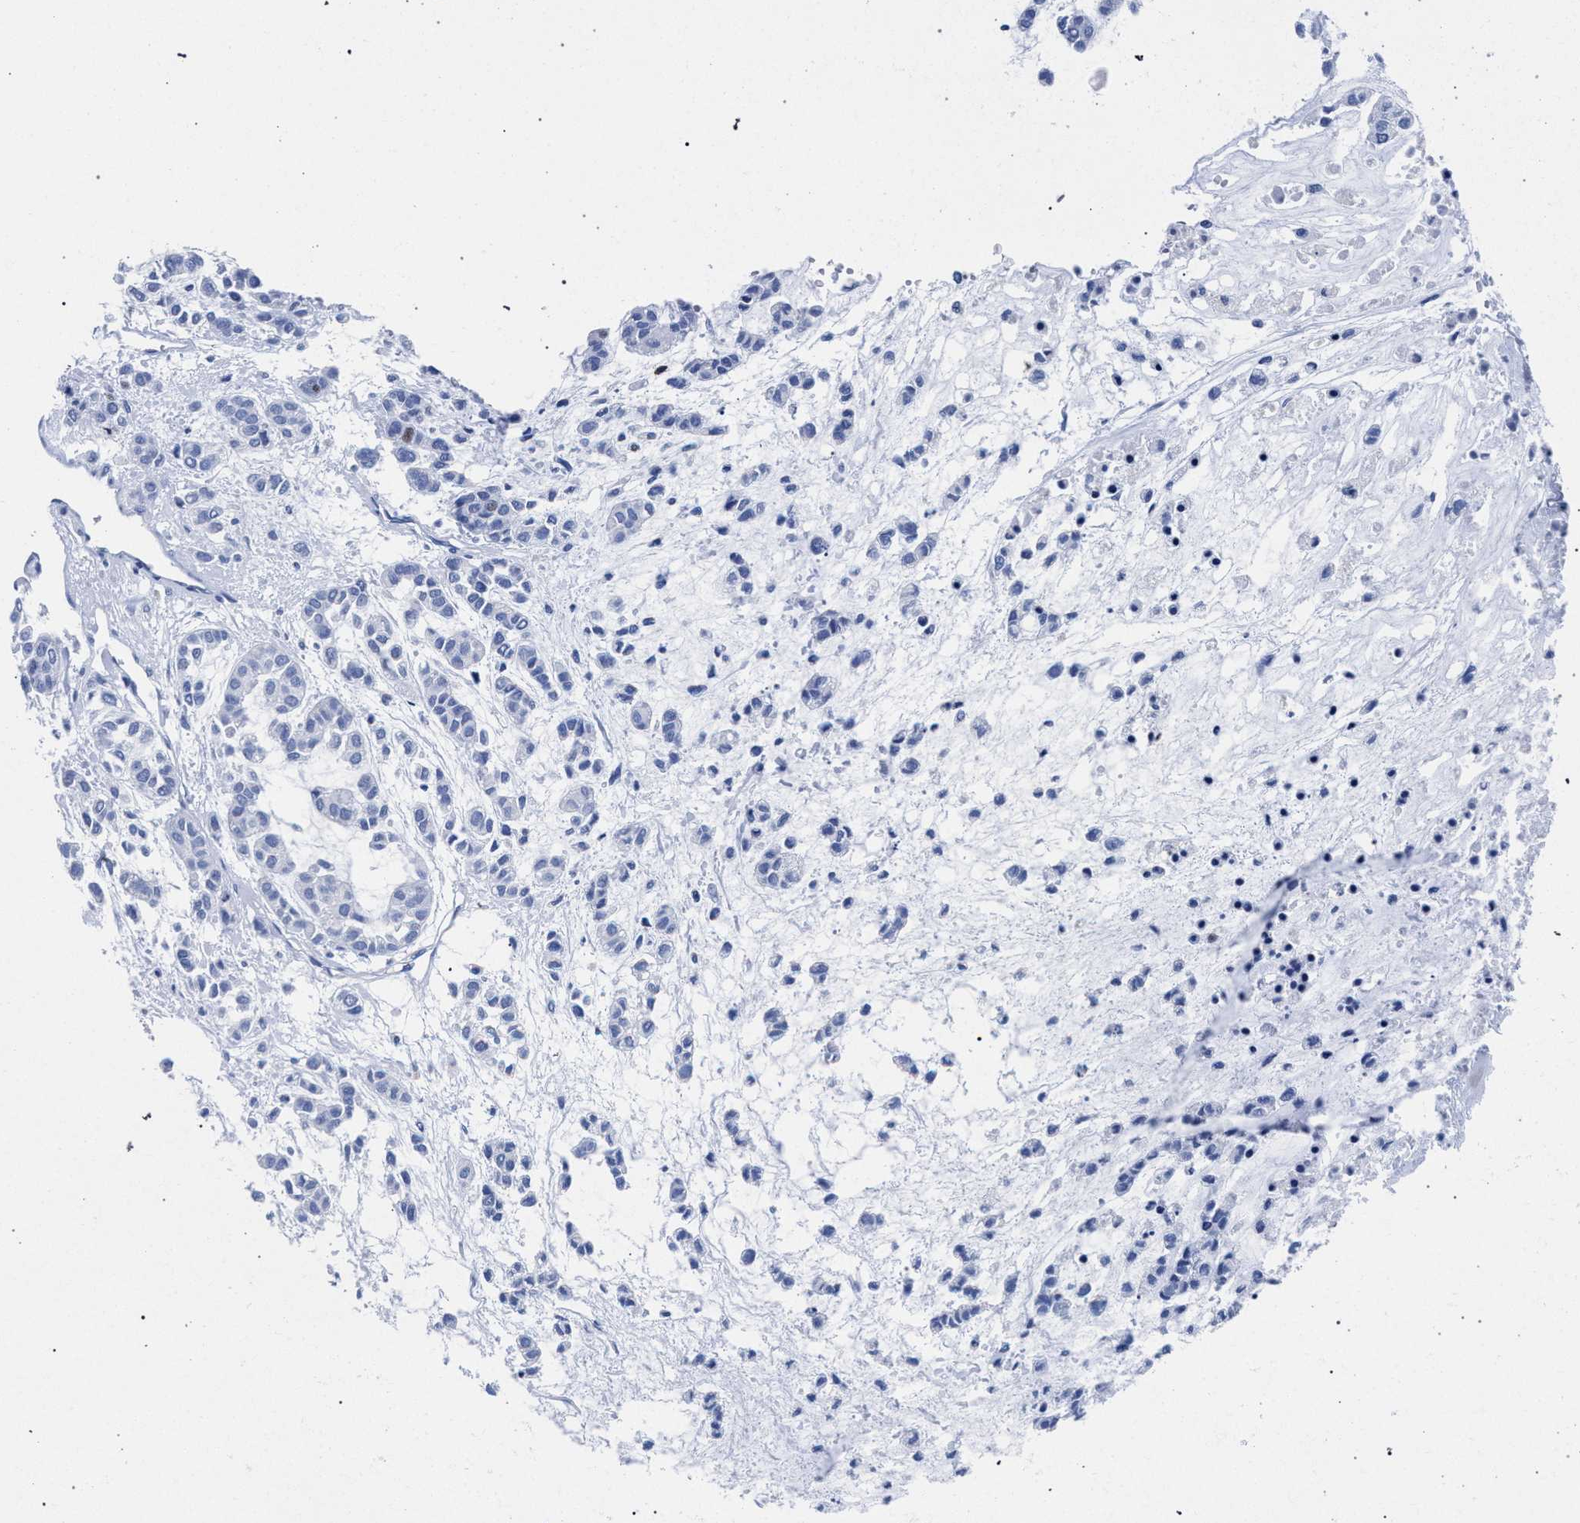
{"staining": {"intensity": "negative", "quantity": "none", "location": "none"}, "tissue": "head and neck cancer", "cell_type": "Tumor cells", "image_type": "cancer", "snomed": [{"axis": "morphology", "description": "Adenocarcinoma, NOS"}, {"axis": "morphology", "description": "Adenoma, NOS"}, {"axis": "topography", "description": "Head-Neck"}], "caption": "Head and neck cancer was stained to show a protein in brown. There is no significant staining in tumor cells.", "gene": "KLRK1", "patient": {"sex": "female", "age": 55}}